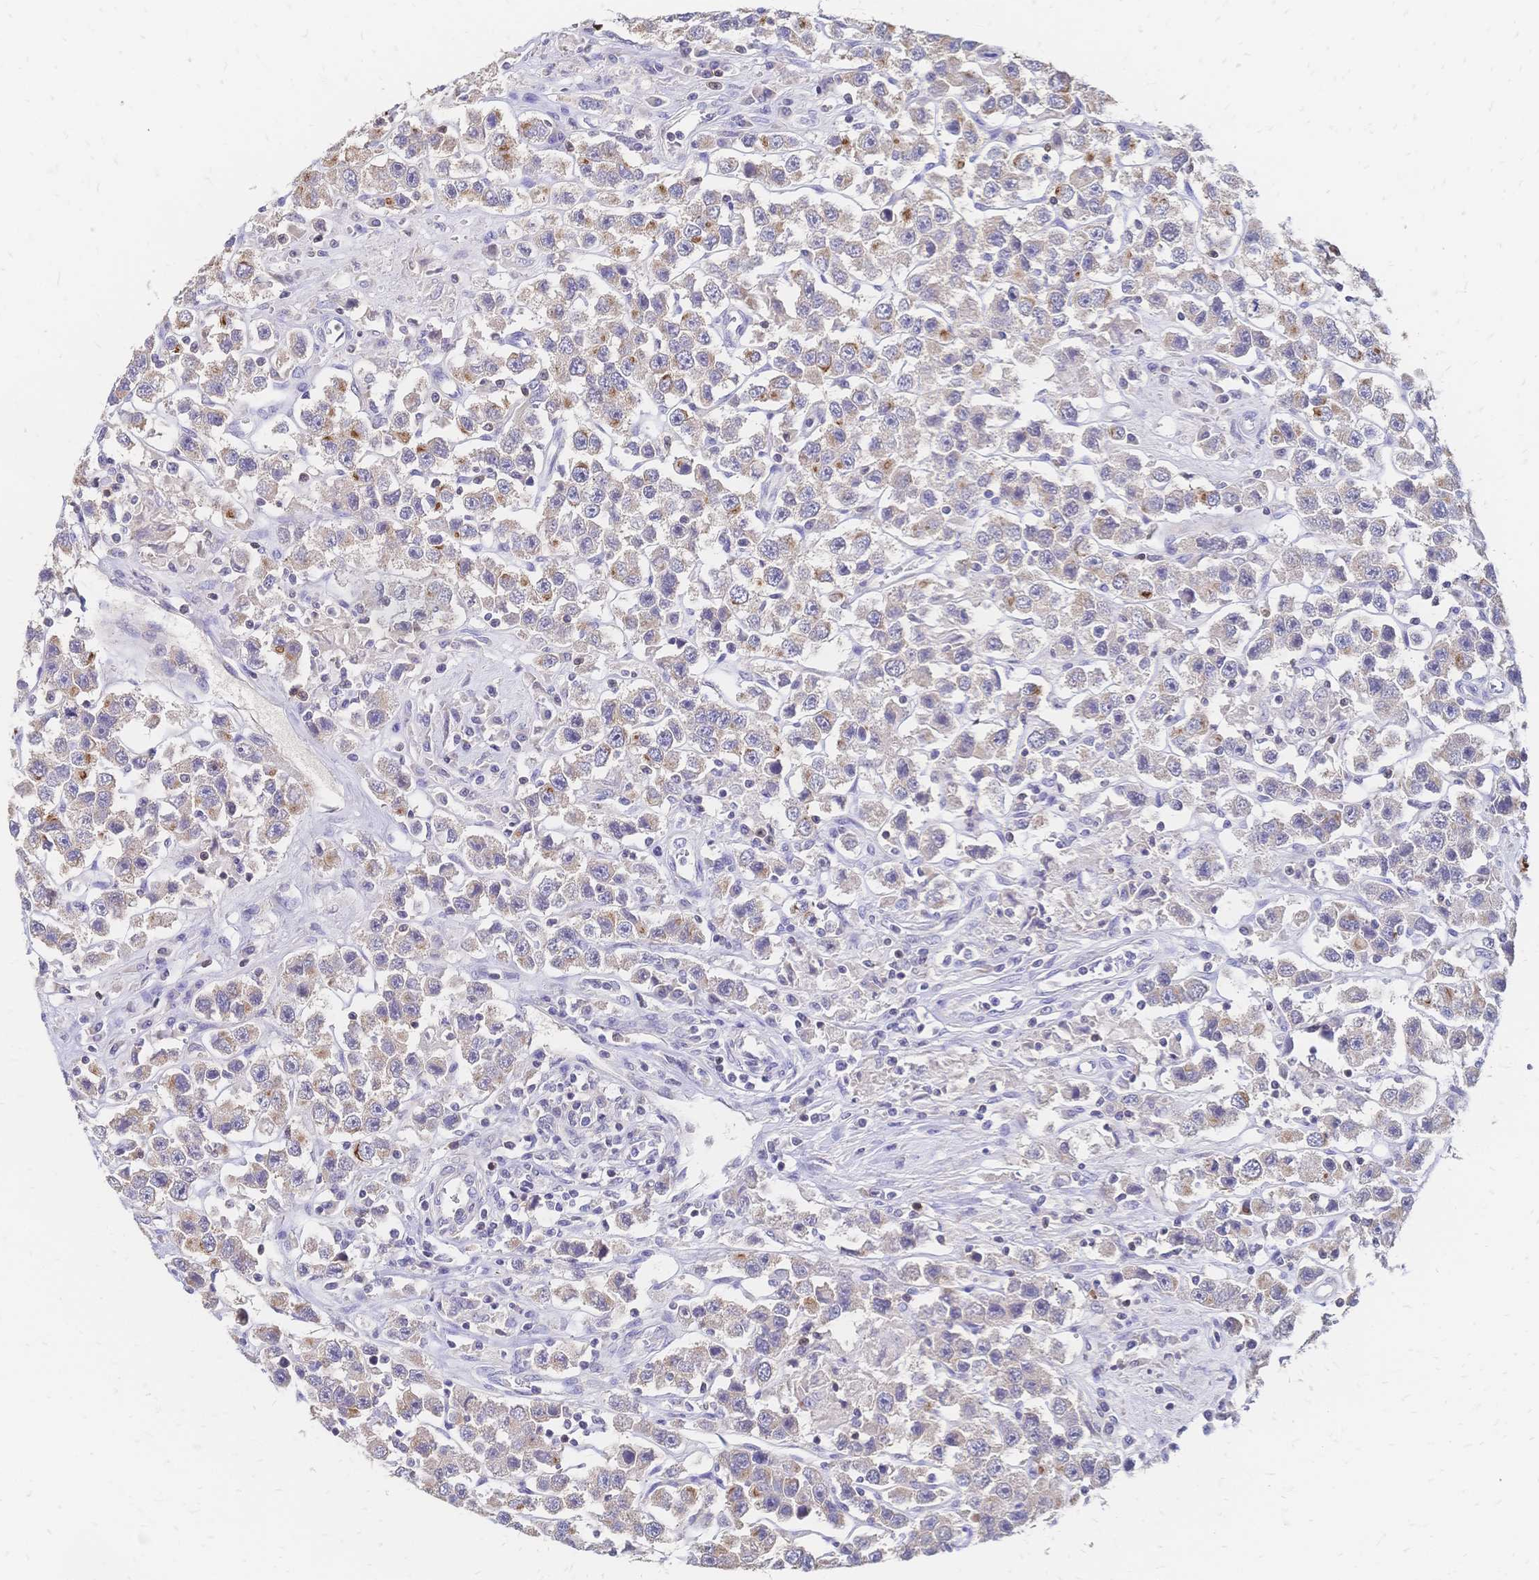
{"staining": {"intensity": "weak", "quantity": "25%-75%", "location": "cytoplasmic/membranous"}, "tissue": "testis cancer", "cell_type": "Tumor cells", "image_type": "cancer", "snomed": [{"axis": "morphology", "description": "Seminoma, NOS"}, {"axis": "topography", "description": "Testis"}], "caption": "Immunohistochemistry (IHC) of seminoma (testis) shows low levels of weak cytoplasmic/membranous expression in approximately 25%-75% of tumor cells. The staining is performed using DAB (3,3'-diaminobenzidine) brown chromogen to label protein expression. The nuclei are counter-stained blue using hematoxylin.", "gene": "DTNB", "patient": {"sex": "male", "age": 45}}